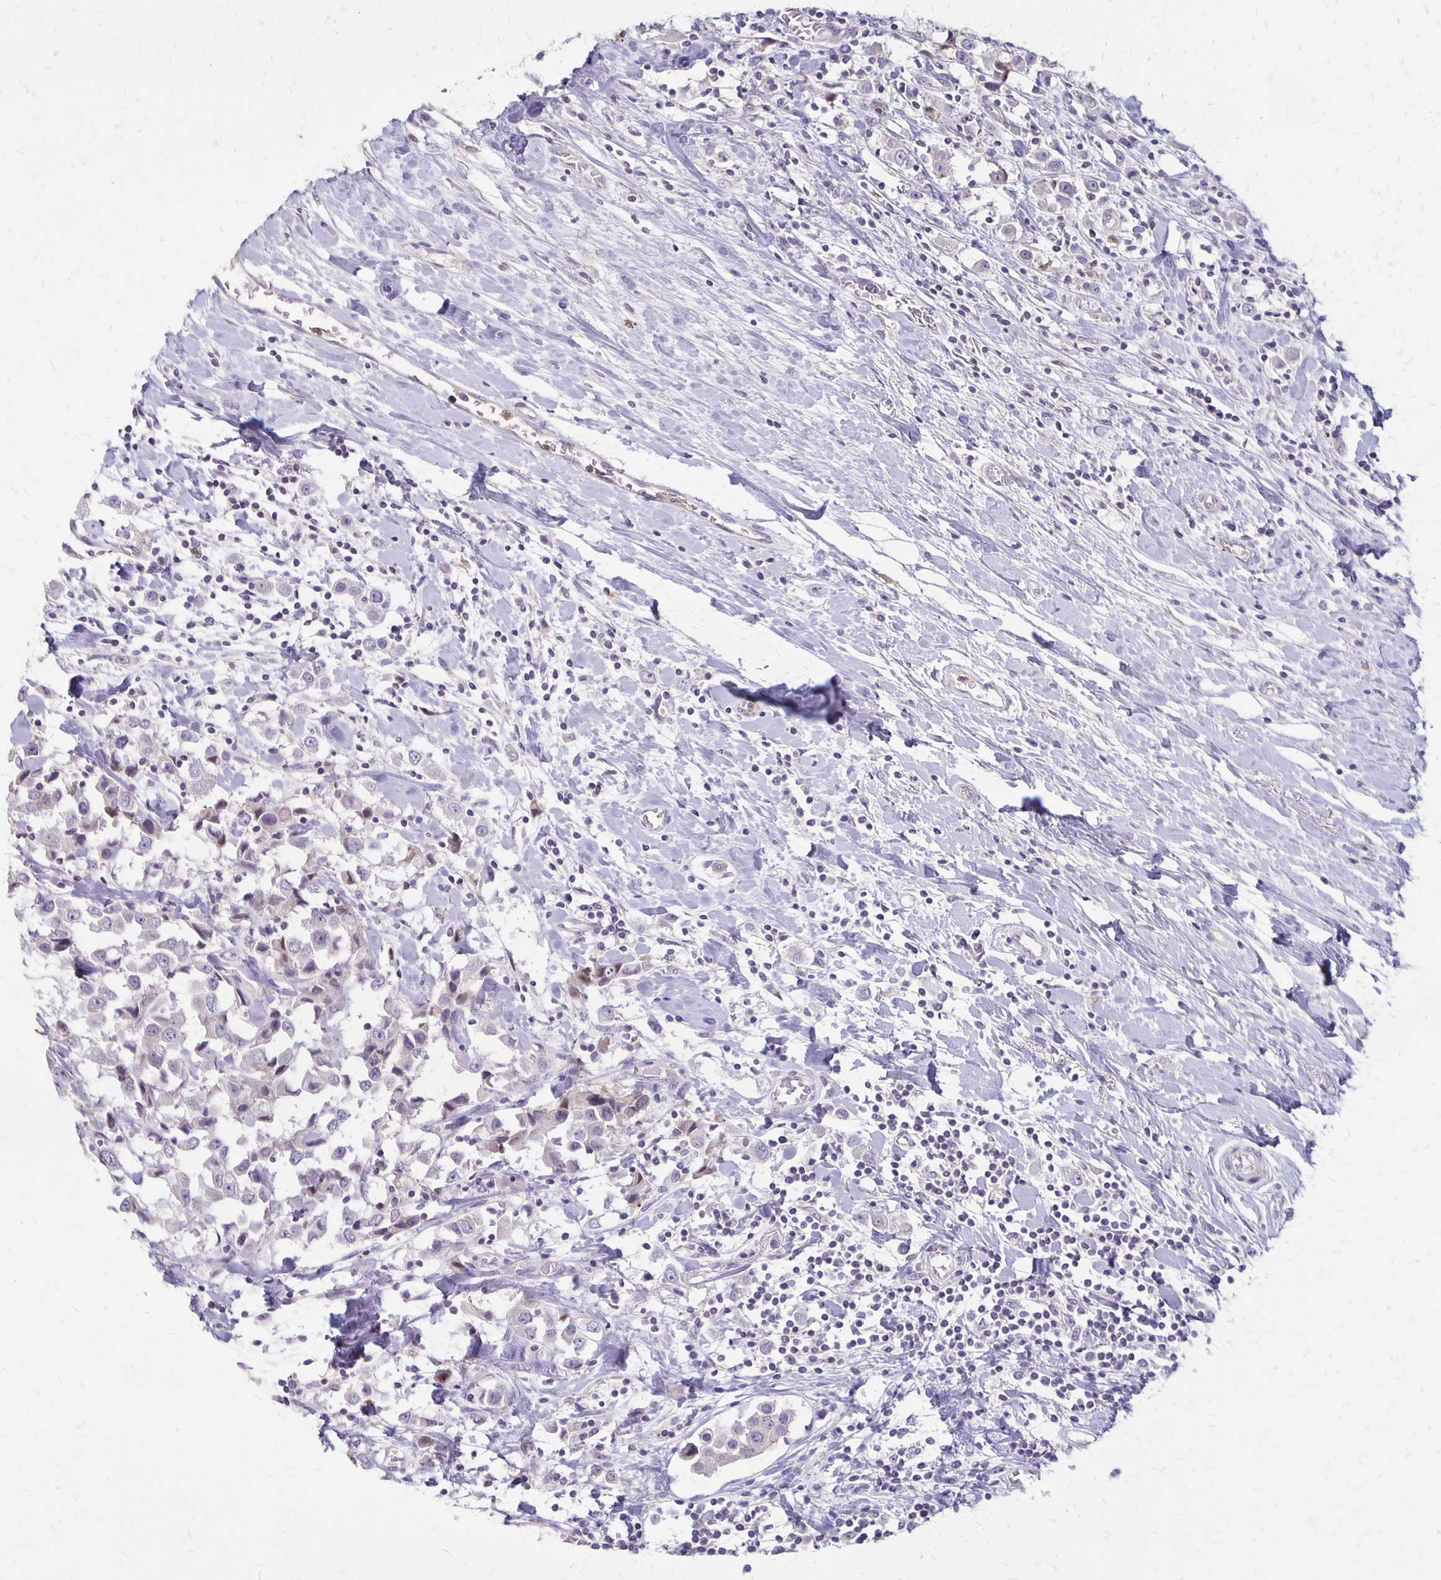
{"staining": {"intensity": "negative", "quantity": "none", "location": "none"}, "tissue": "breast cancer", "cell_type": "Tumor cells", "image_type": "cancer", "snomed": [{"axis": "morphology", "description": "Duct carcinoma"}, {"axis": "topography", "description": "Breast"}], "caption": "Tumor cells show no significant staining in breast cancer.", "gene": "SEPTIN5", "patient": {"sex": "female", "age": 61}}